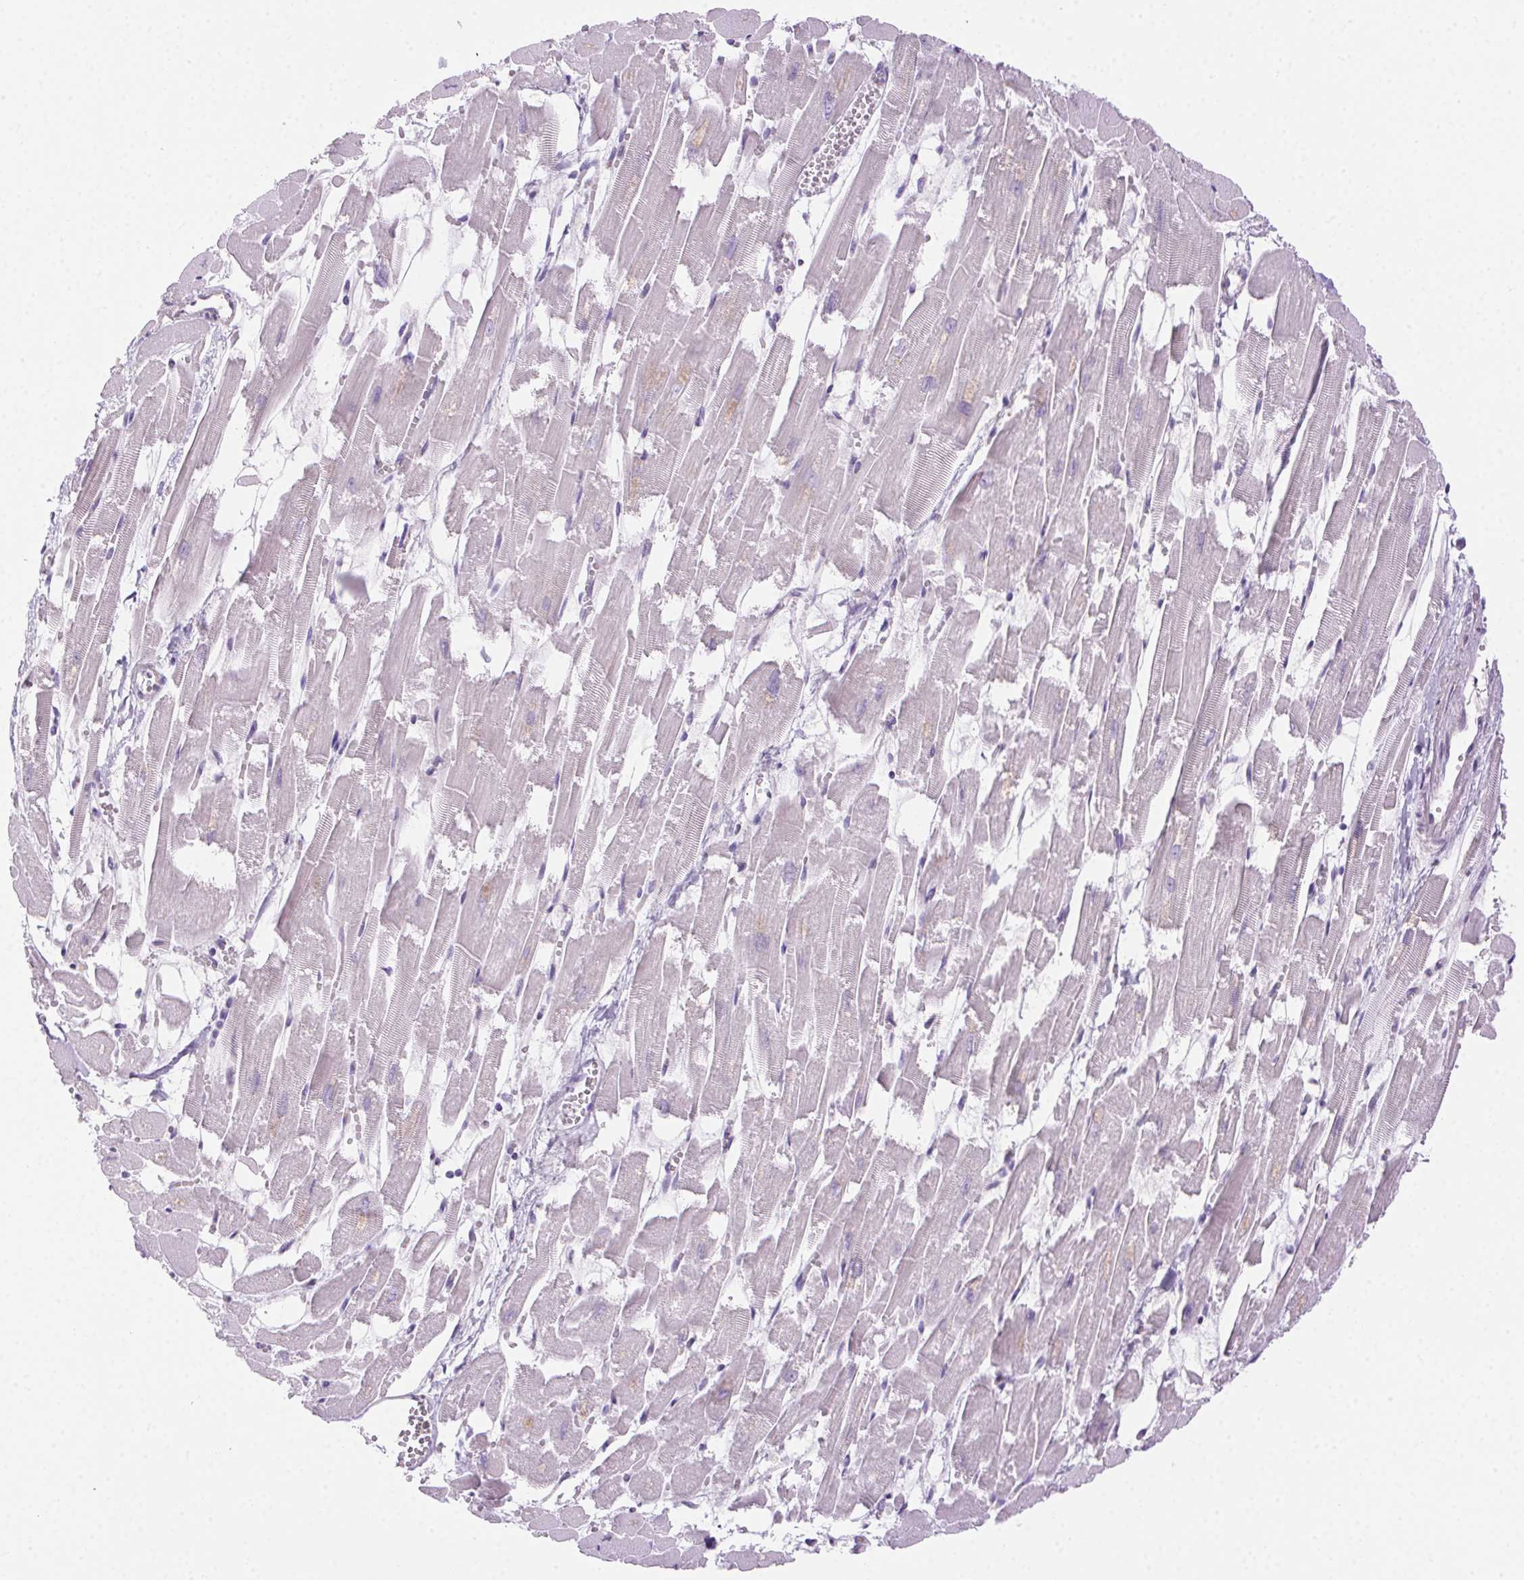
{"staining": {"intensity": "negative", "quantity": "none", "location": "none"}, "tissue": "heart muscle", "cell_type": "Cardiomyocytes", "image_type": "normal", "snomed": [{"axis": "morphology", "description": "Normal tissue, NOS"}, {"axis": "topography", "description": "Heart"}], "caption": "The micrograph displays no staining of cardiomyocytes in benign heart muscle.", "gene": "TMEM45A", "patient": {"sex": "female", "age": 52}}